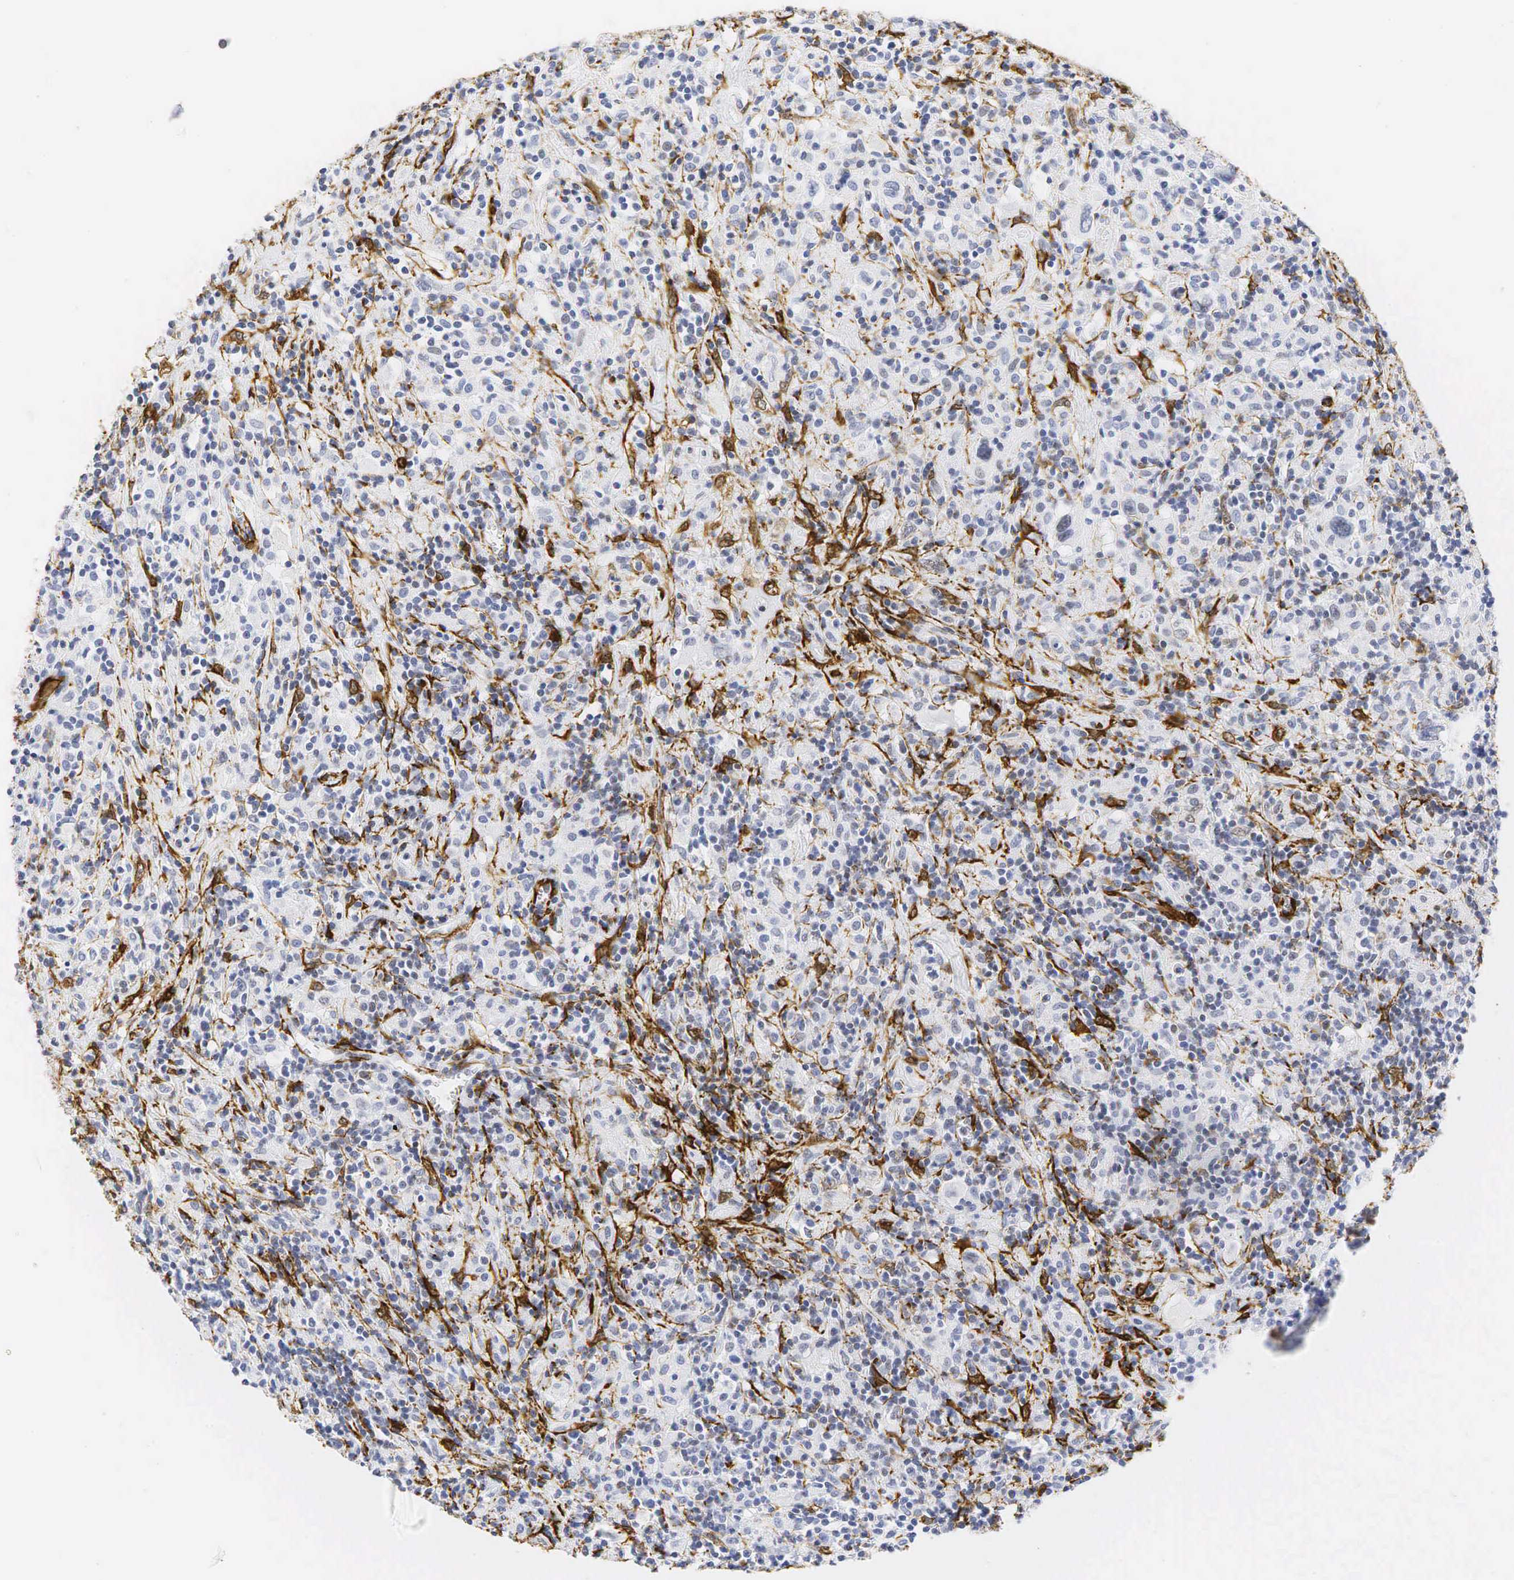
{"staining": {"intensity": "negative", "quantity": "none", "location": "none"}, "tissue": "lymphoma", "cell_type": "Tumor cells", "image_type": "cancer", "snomed": [{"axis": "morphology", "description": "Hodgkin's disease, NOS"}, {"axis": "topography", "description": "Lymph node"}], "caption": "Protein analysis of lymphoma displays no significant staining in tumor cells. (Brightfield microscopy of DAB (3,3'-diaminobenzidine) immunohistochemistry (IHC) at high magnification).", "gene": "ACTA2", "patient": {"sex": "male", "age": 46}}